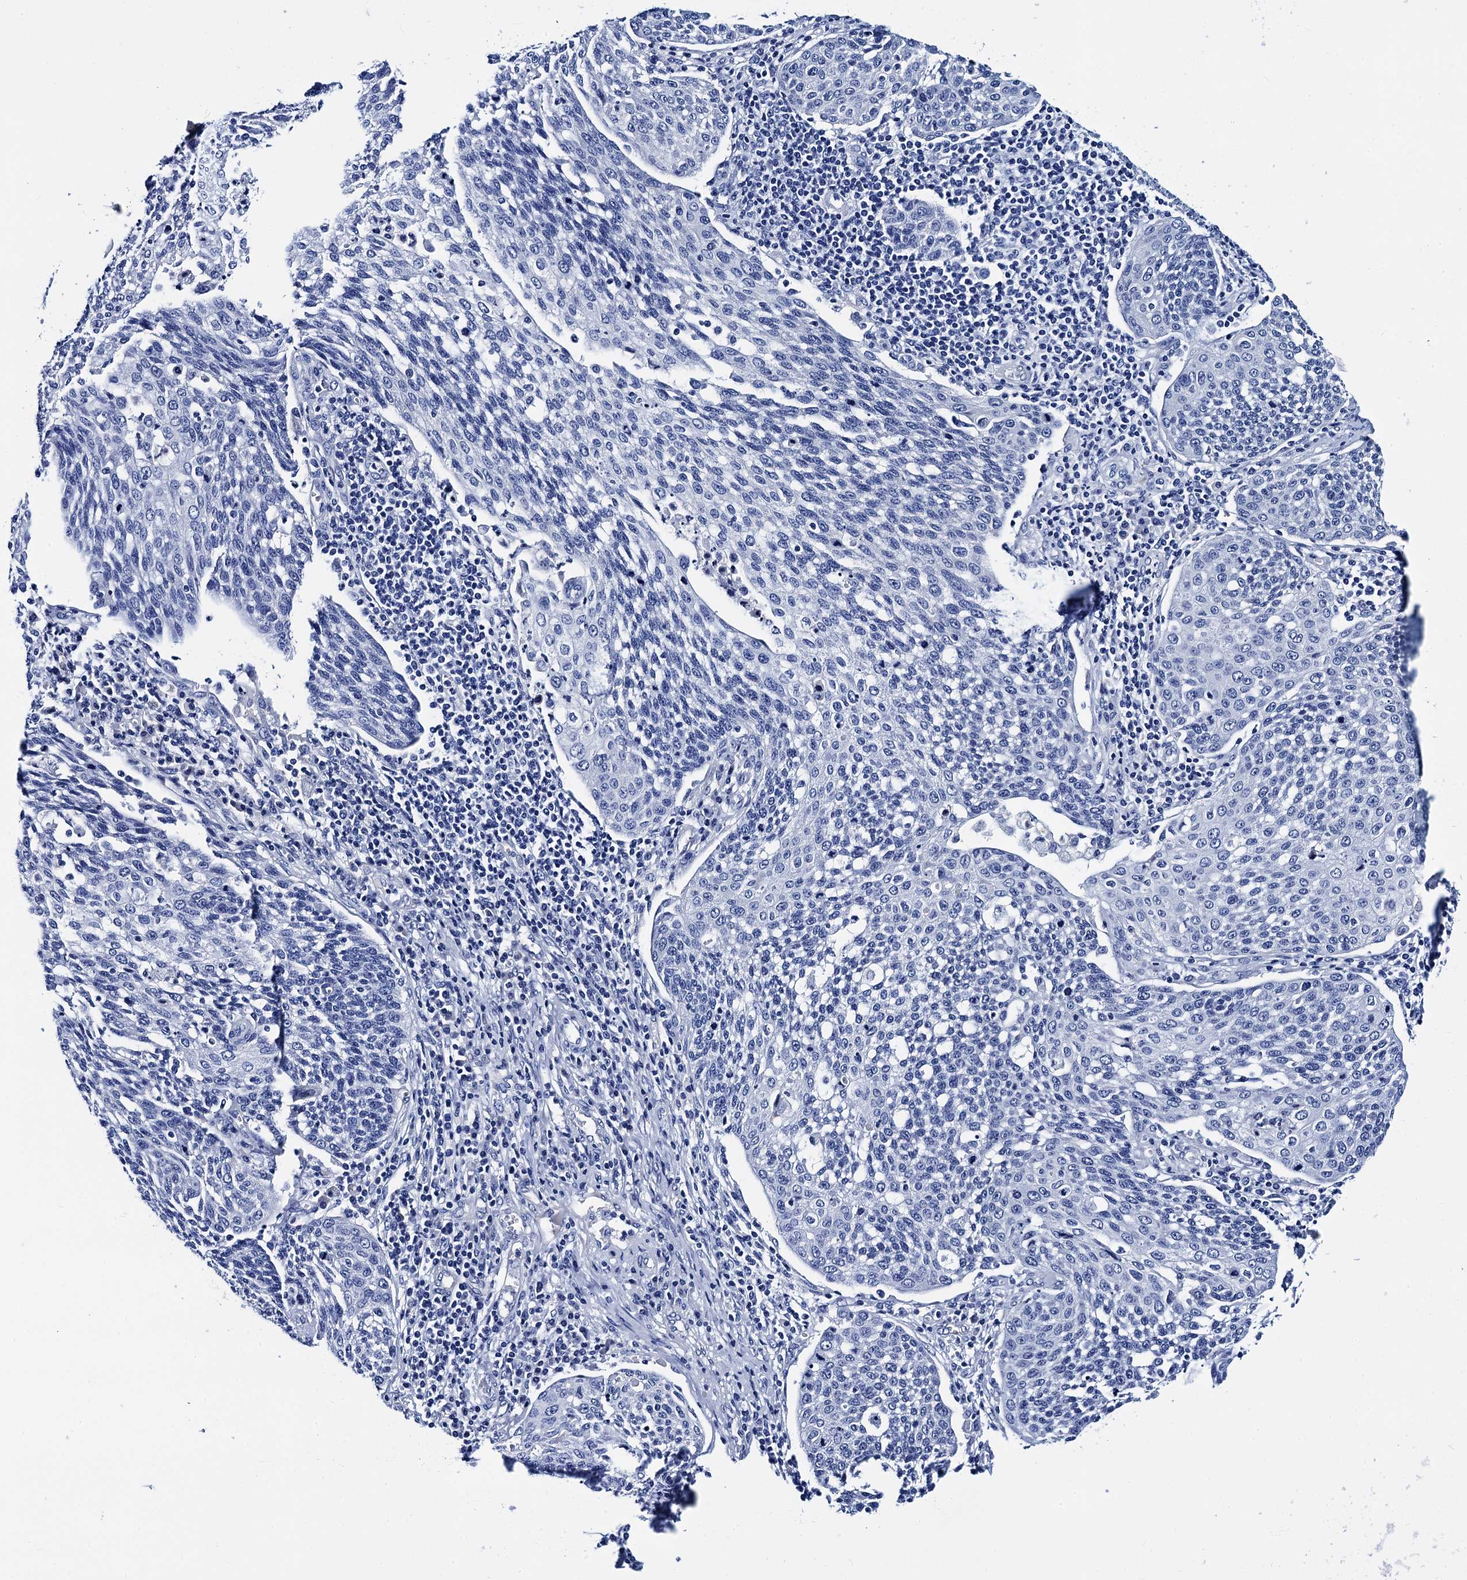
{"staining": {"intensity": "negative", "quantity": "none", "location": "none"}, "tissue": "cervical cancer", "cell_type": "Tumor cells", "image_type": "cancer", "snomed": [{"axis": "morphology", "description": "Squamous cell carcinoma, NOS"}, {"axis": "topography", "description": "Cervix"}], "caption": "High magnification brightfield microscopy of cervical cancer stained with DAB (brown) and counterstained with hematoxylin (blue): tumor cells show no significant expression. The staining is performed using DAB (3,3'-diaminobenzidine) brown chromogen with nuclei counter-stained in using hematoxylin.", "gene": "MYBPC3", "patient": {"sex": "female", "age": 34}}